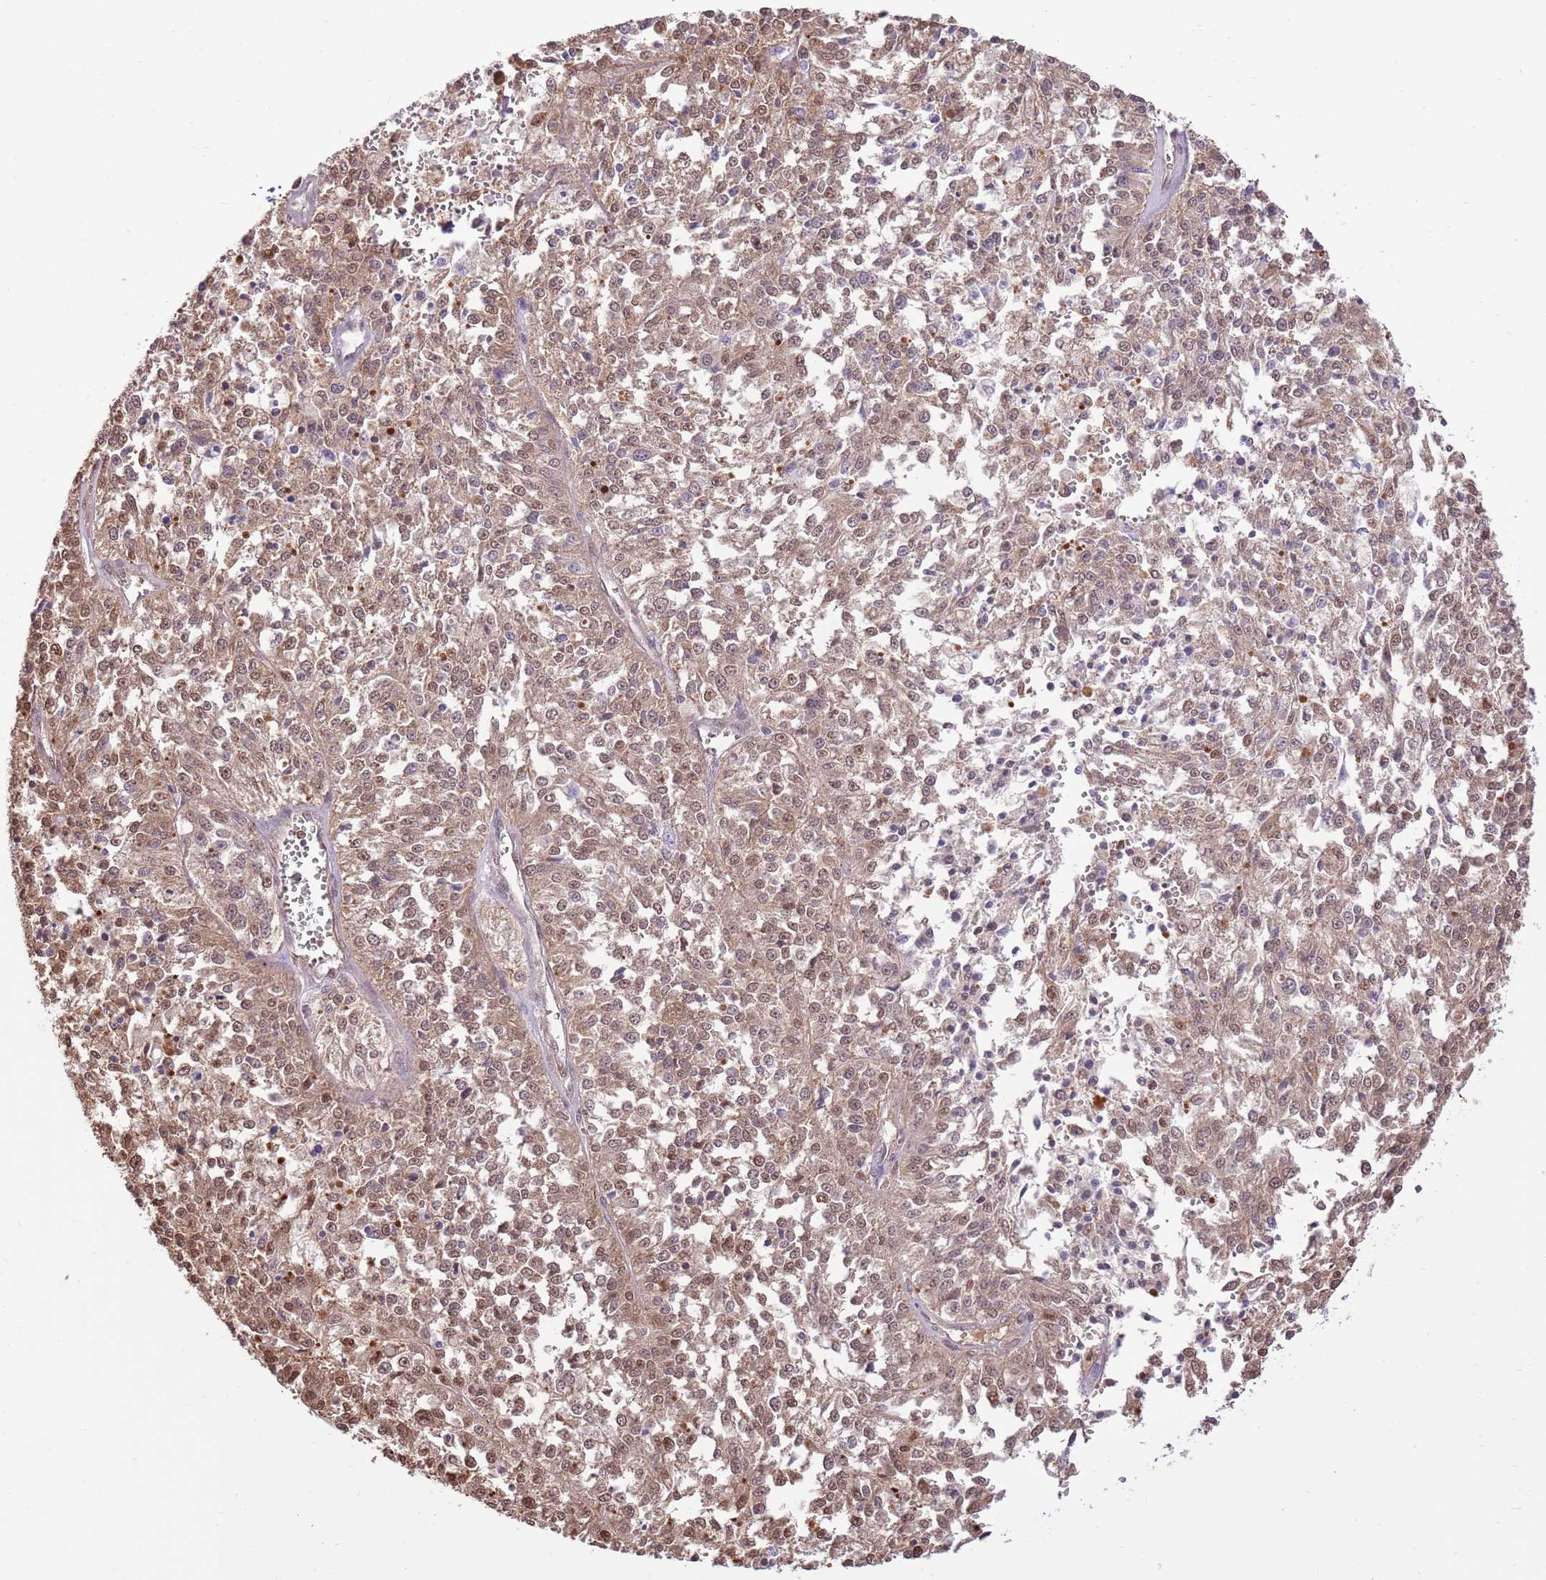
{"staining": {"intensity": "moderate", "quantity": ">75%", "location": "cytoplasmic/membranous,nuclear"}, "tissue": "melanoma", "cell_type": "Tumor cells", "image_type": "cancer", "snomed": [{"axis": "morphology", "description": "Malignant melanoma, NOS"}, {"axis": "topography", "description": "Skin"}], "caption": "IHC staining of melanoma, which exhibits medium levels of moderate cytoplasmic/membranous and nuclear staining in approximately >75% of tumor cells indicating moderate cytoplasmic/membranous and nuclear protein expression. The staining was performed using DAB (brown) for protein detection and nuclei were counterstained in hematoxylin (blue).", "gene": "NSFL1C", "patient": {"sex": "female", "age": 64}}